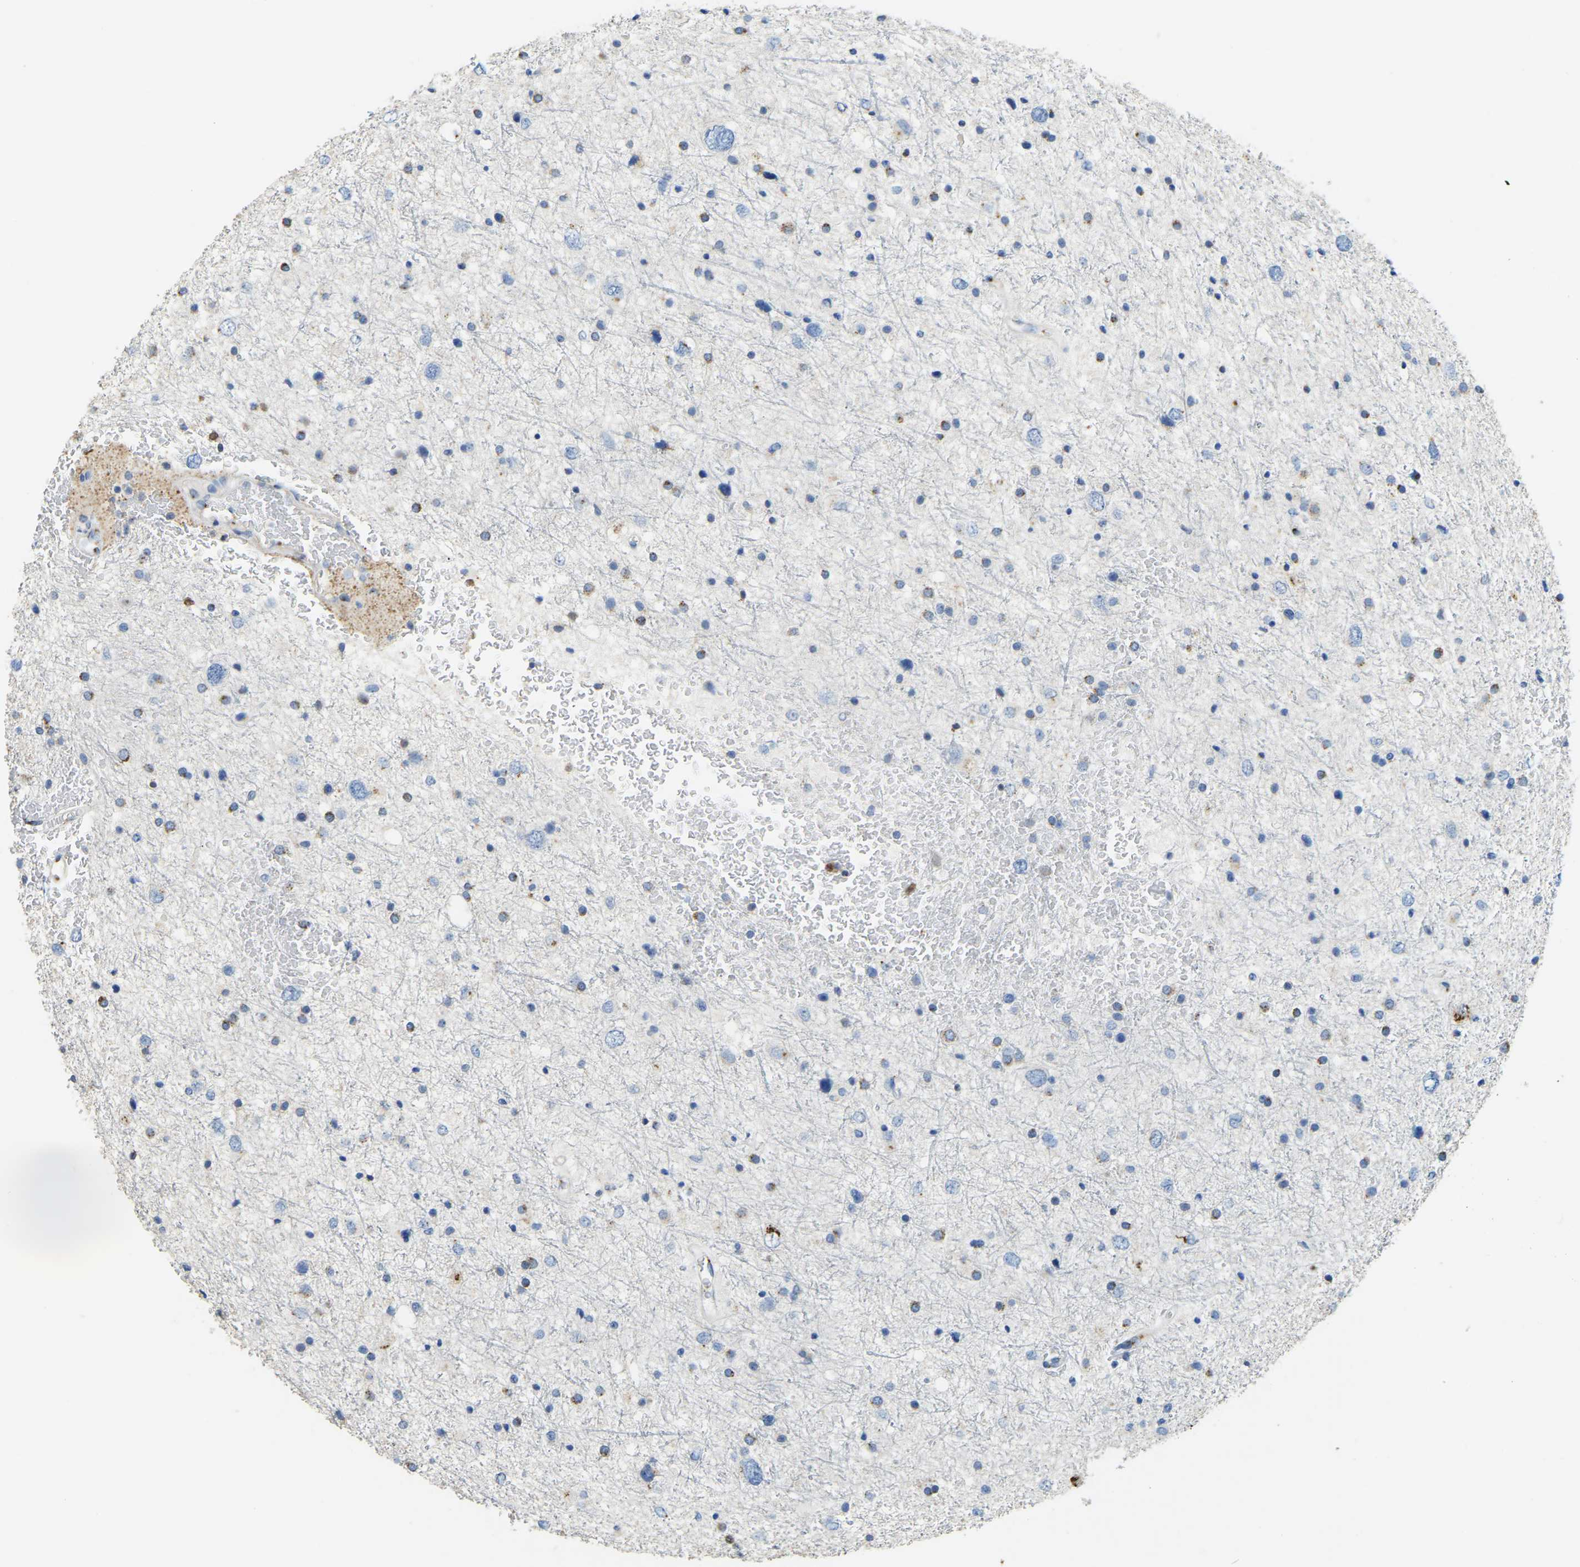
{"staining": {"intensity": "negative", "quantity": "none", "location": "none"}, "tissue": "glioma", "cell_type": "Tumor cells", "image_type": "cancer", "snomed": [{"axis": "morphology", "description": "Glioma, malignant, Low grade"}, {"axis": "topography", "description": "Brain"}], "caption": "Human malignant low-grade glioma stained for a protein using immunohistochemistry (IHC) displays no expression in tumor cells.", "gene": "FAM174A", "patient": {"sex": "female", "age": 37}}